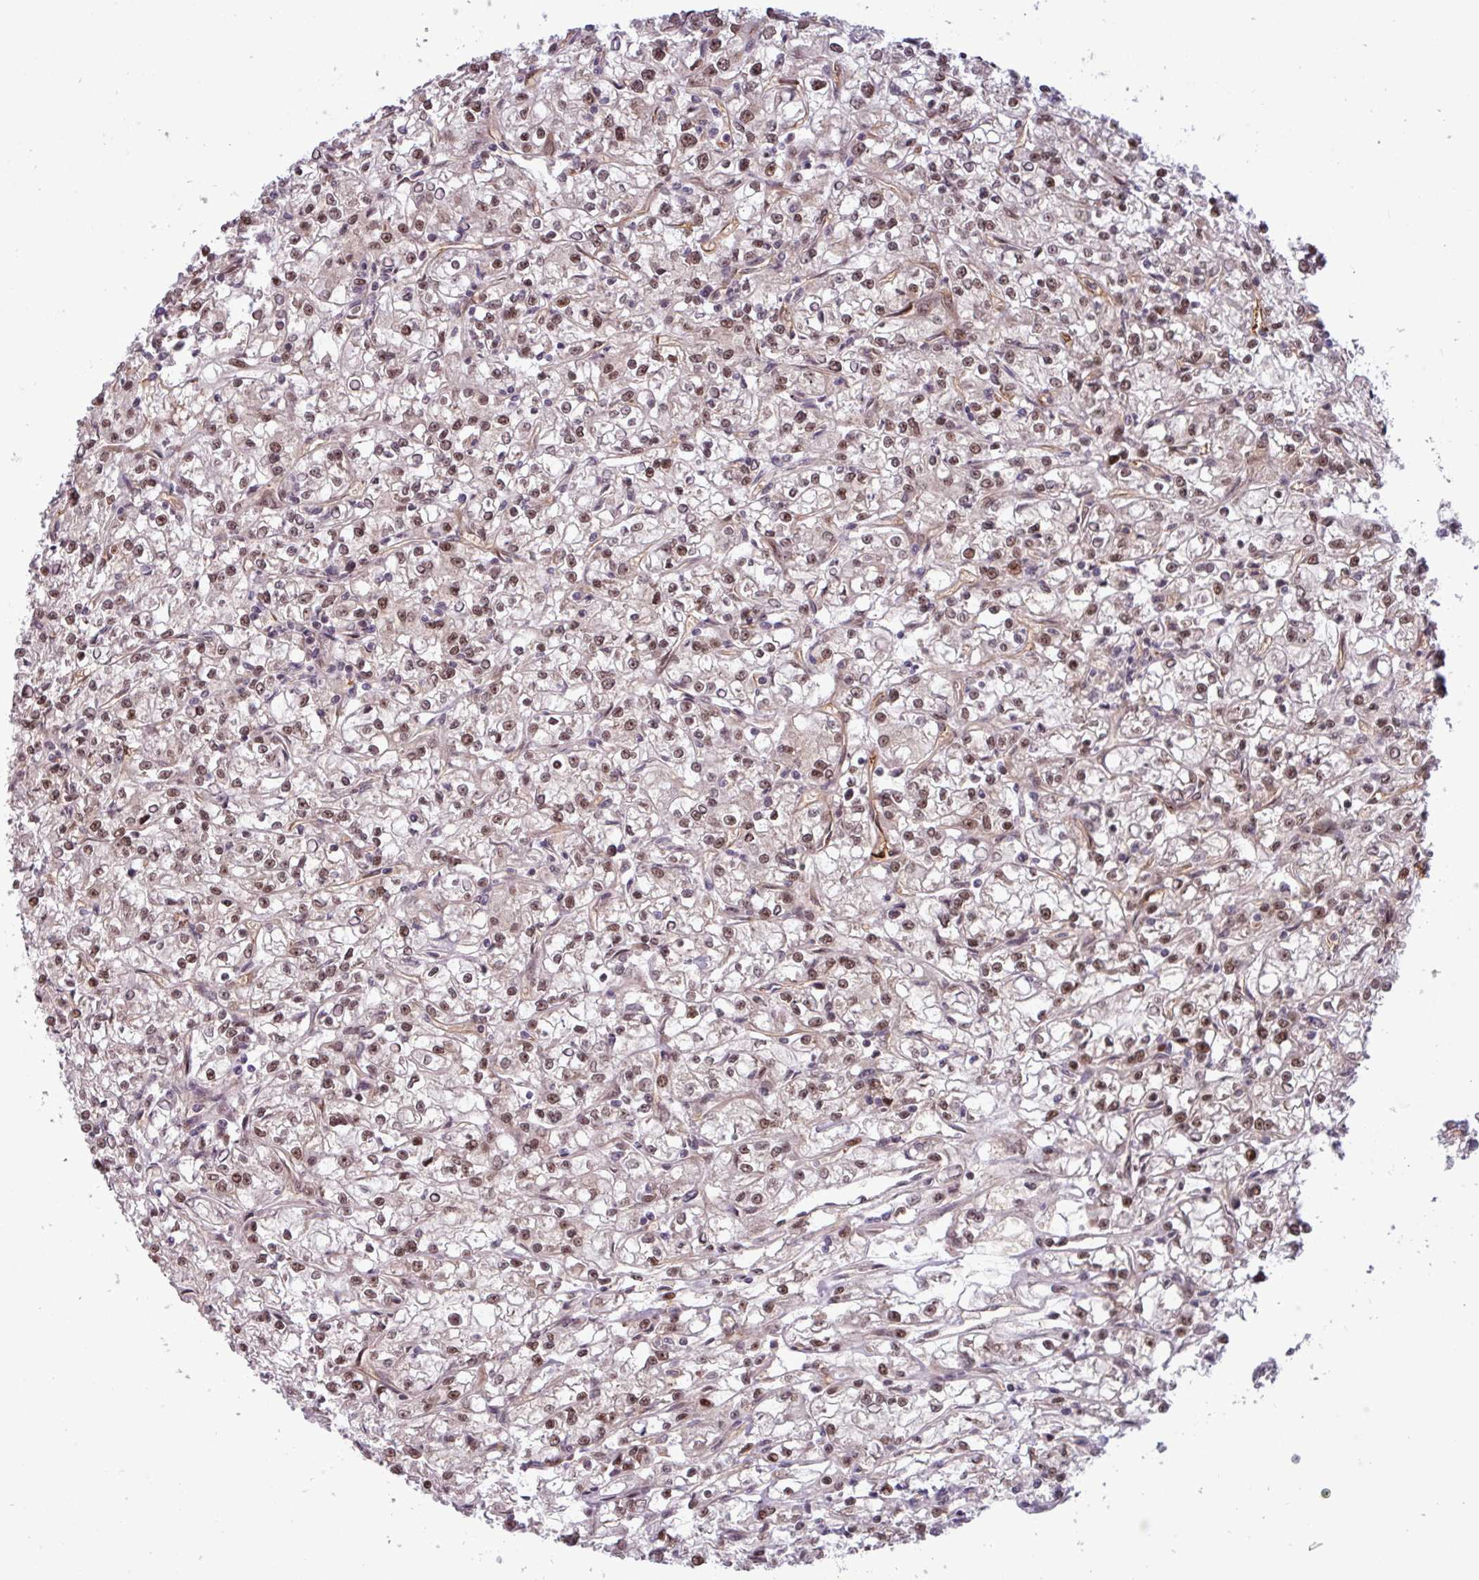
{"staining": {"intensity": "weak", "quantity": ">75%", "location": "nuclear"}, "tissue": "renal cancer", "cell_type": "Tumor cells", "image_type": "cancer", "snomed": [{"axis": "morphology", "description": "Adenocarcinoma, NOS"}, {"axis": "topography", "description": "Kidney"}], "caption": "Immunohistochemistry (IHC) (DAB) staining of renal cancer (adenocarcinoma) exhibits weak nuclear protein positivity in approximately >75% of tumor cells. (brown staining indicates protein expression, while blue staining denotes nuclei).", "gene": "C7orf50", "patient": {"sex": "female", "age": 59}}